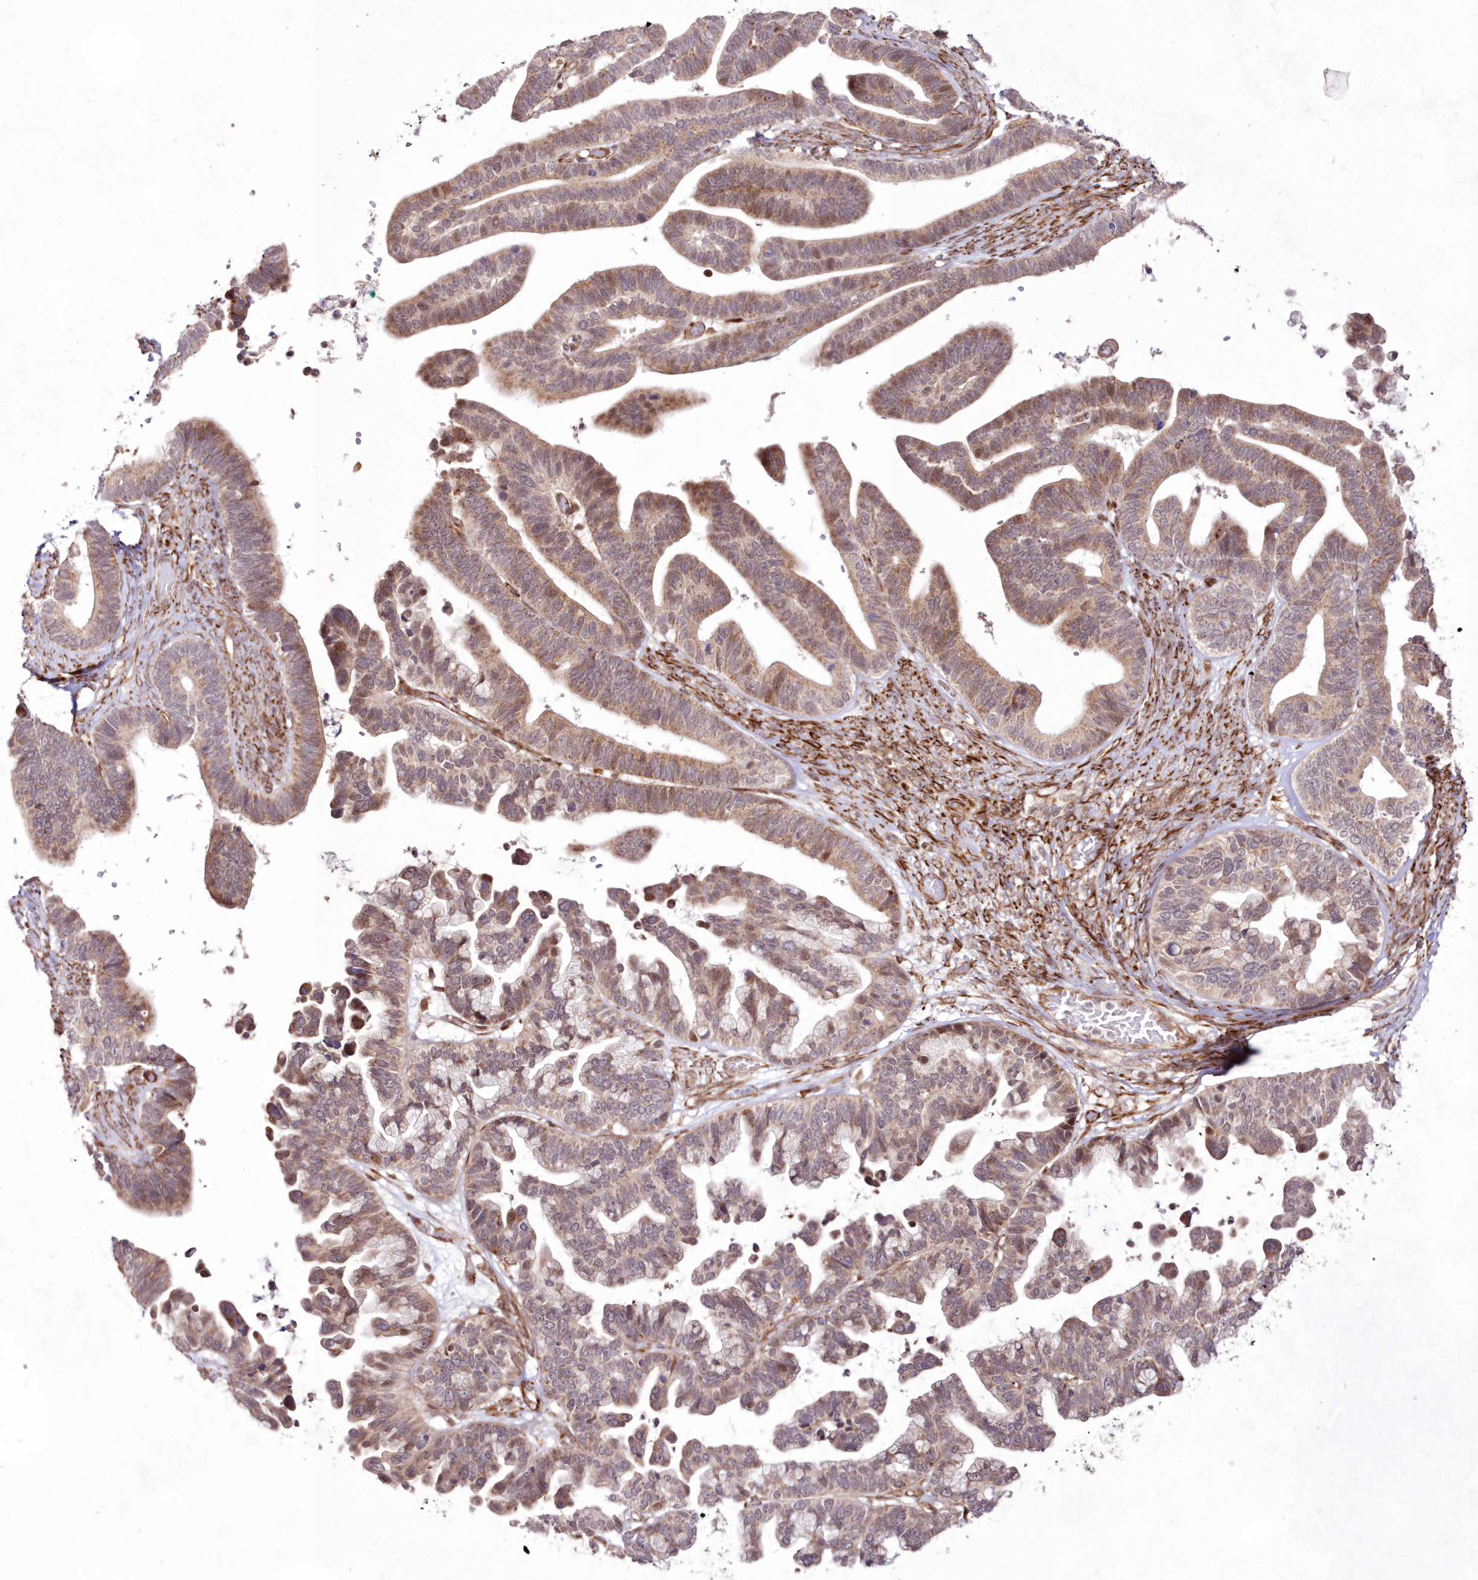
{"staining": {"intensity": "moderate", "quantity": ">75%", "location": "cytoplasmic/membranous,nuclear"}, "tissue": "ovarian cancer", "cell_type": "Tumor cells", "image_type": "cancer", "snomed": [{"axis": "morphology", "description": "Cystadenocarcinoma, serous, NOS"}, {"axis": "topography", "description": "Ovary"}], "caption": "This histopathology image exhibits serous cystadenocarcinoma (ovarian) stained with immunohistochemistry to label a protein in brown. The cytoplasmic/membranous and nuclear of tumor cells show moderate positivity for the protein. Nuclei are counter-stained blue.", "gene": "SNIP1", "patient": {"sex": "female", "age": 56}}